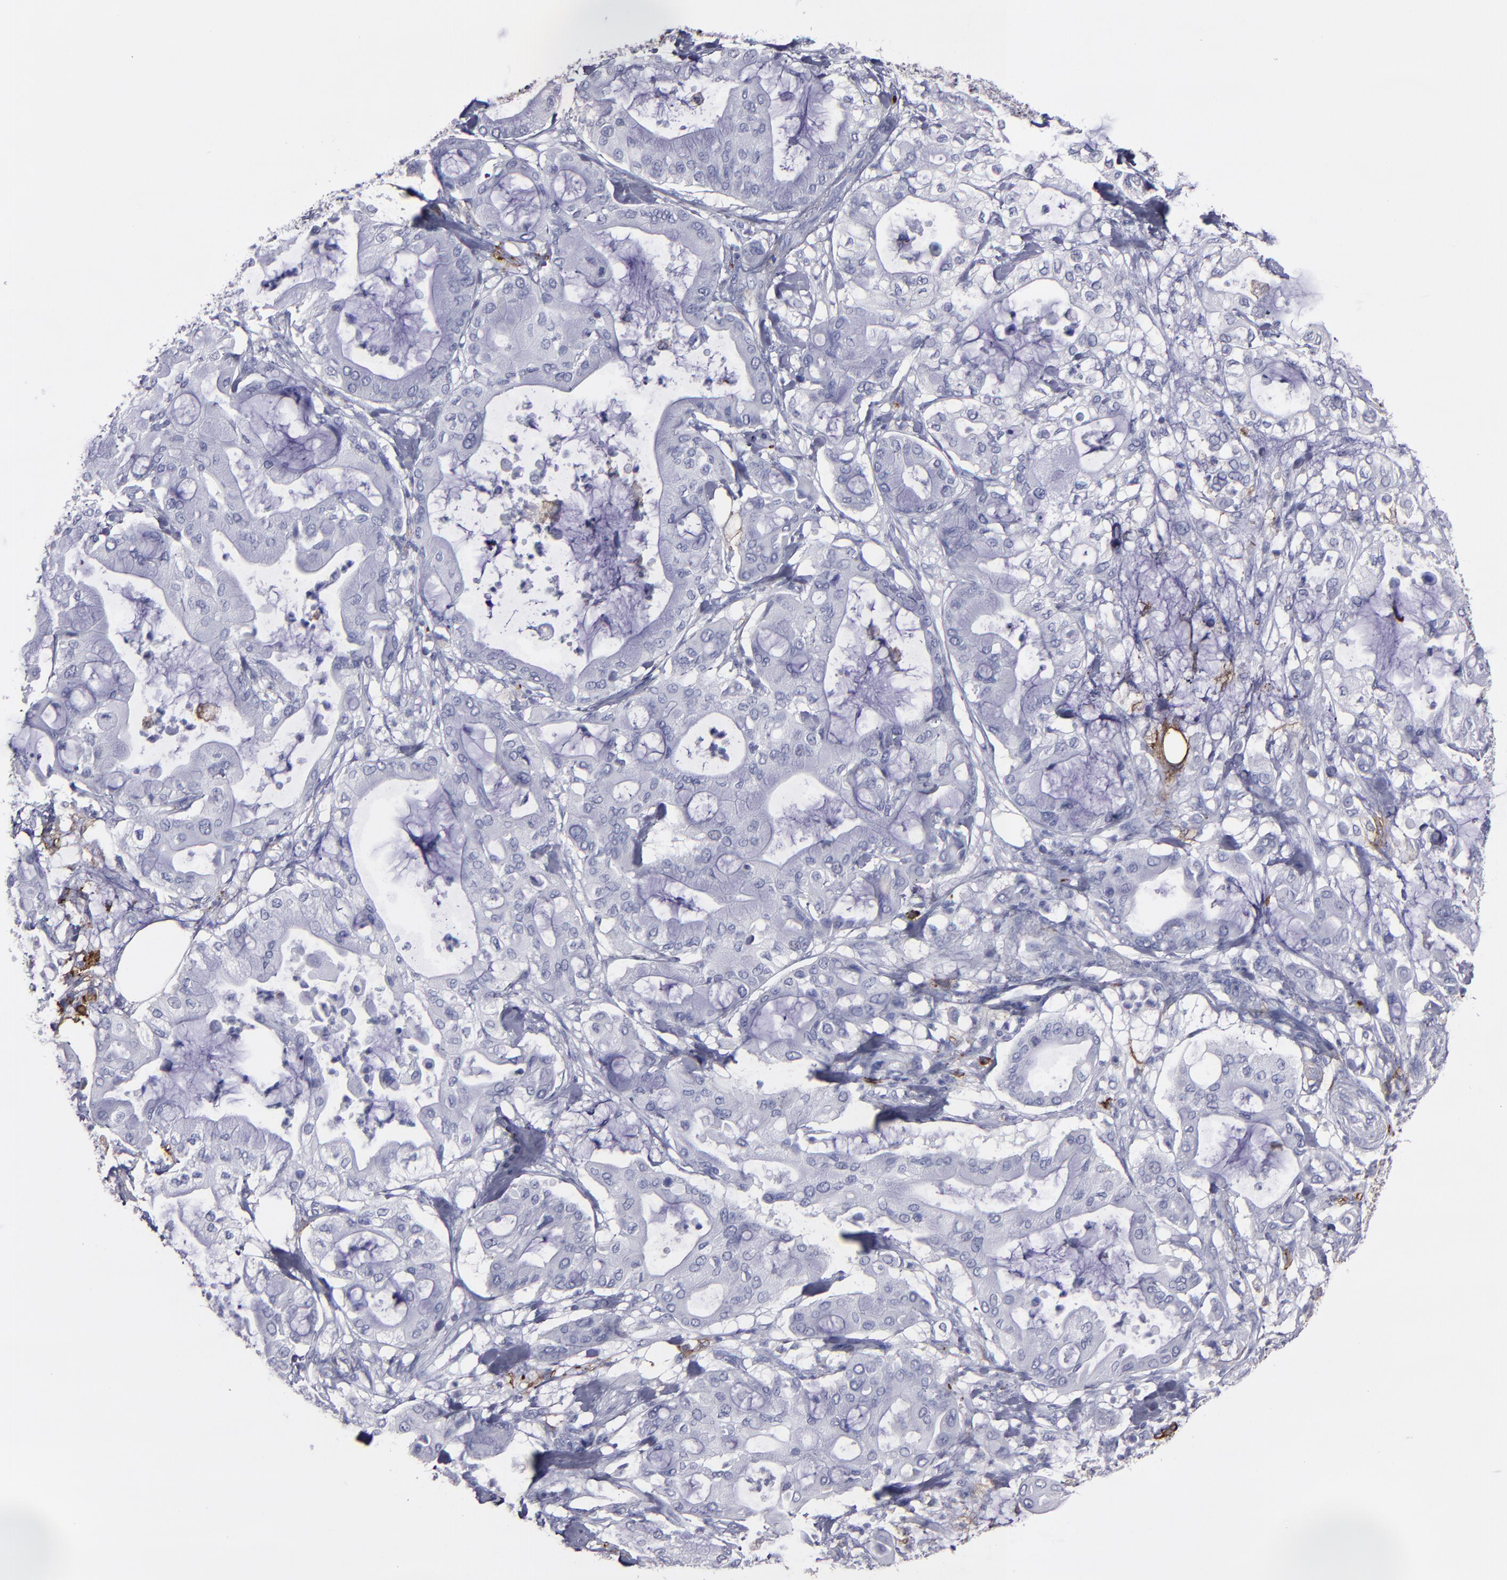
{"staining": {"intensity": "negative", "quantity": "none", "location": "none"}, "tissue": "pancreatic cancer", "cell_type": "Tumor cells", "image_type": "cancer", "snomed": [{"axis": "morphology", "description": "Adenocarcinoma, NOS"}, {"axis": "morphology", "description": "Adenocarcinoma, metastatic, NOS"}, {"axis": "topography", "description": "Lymph node"}, {"axis": "topography", "description": "Pancreas"}, {"axis": "topography", "description": "Duodenum"}], "caption": "A photomicrograph of metastatic adenocarcinoma (pancreatic) stained for a protein exhibits no brown staining in tumor cells.", "gene": "CD36", "patient": {"sex": "female", "age": 64}}